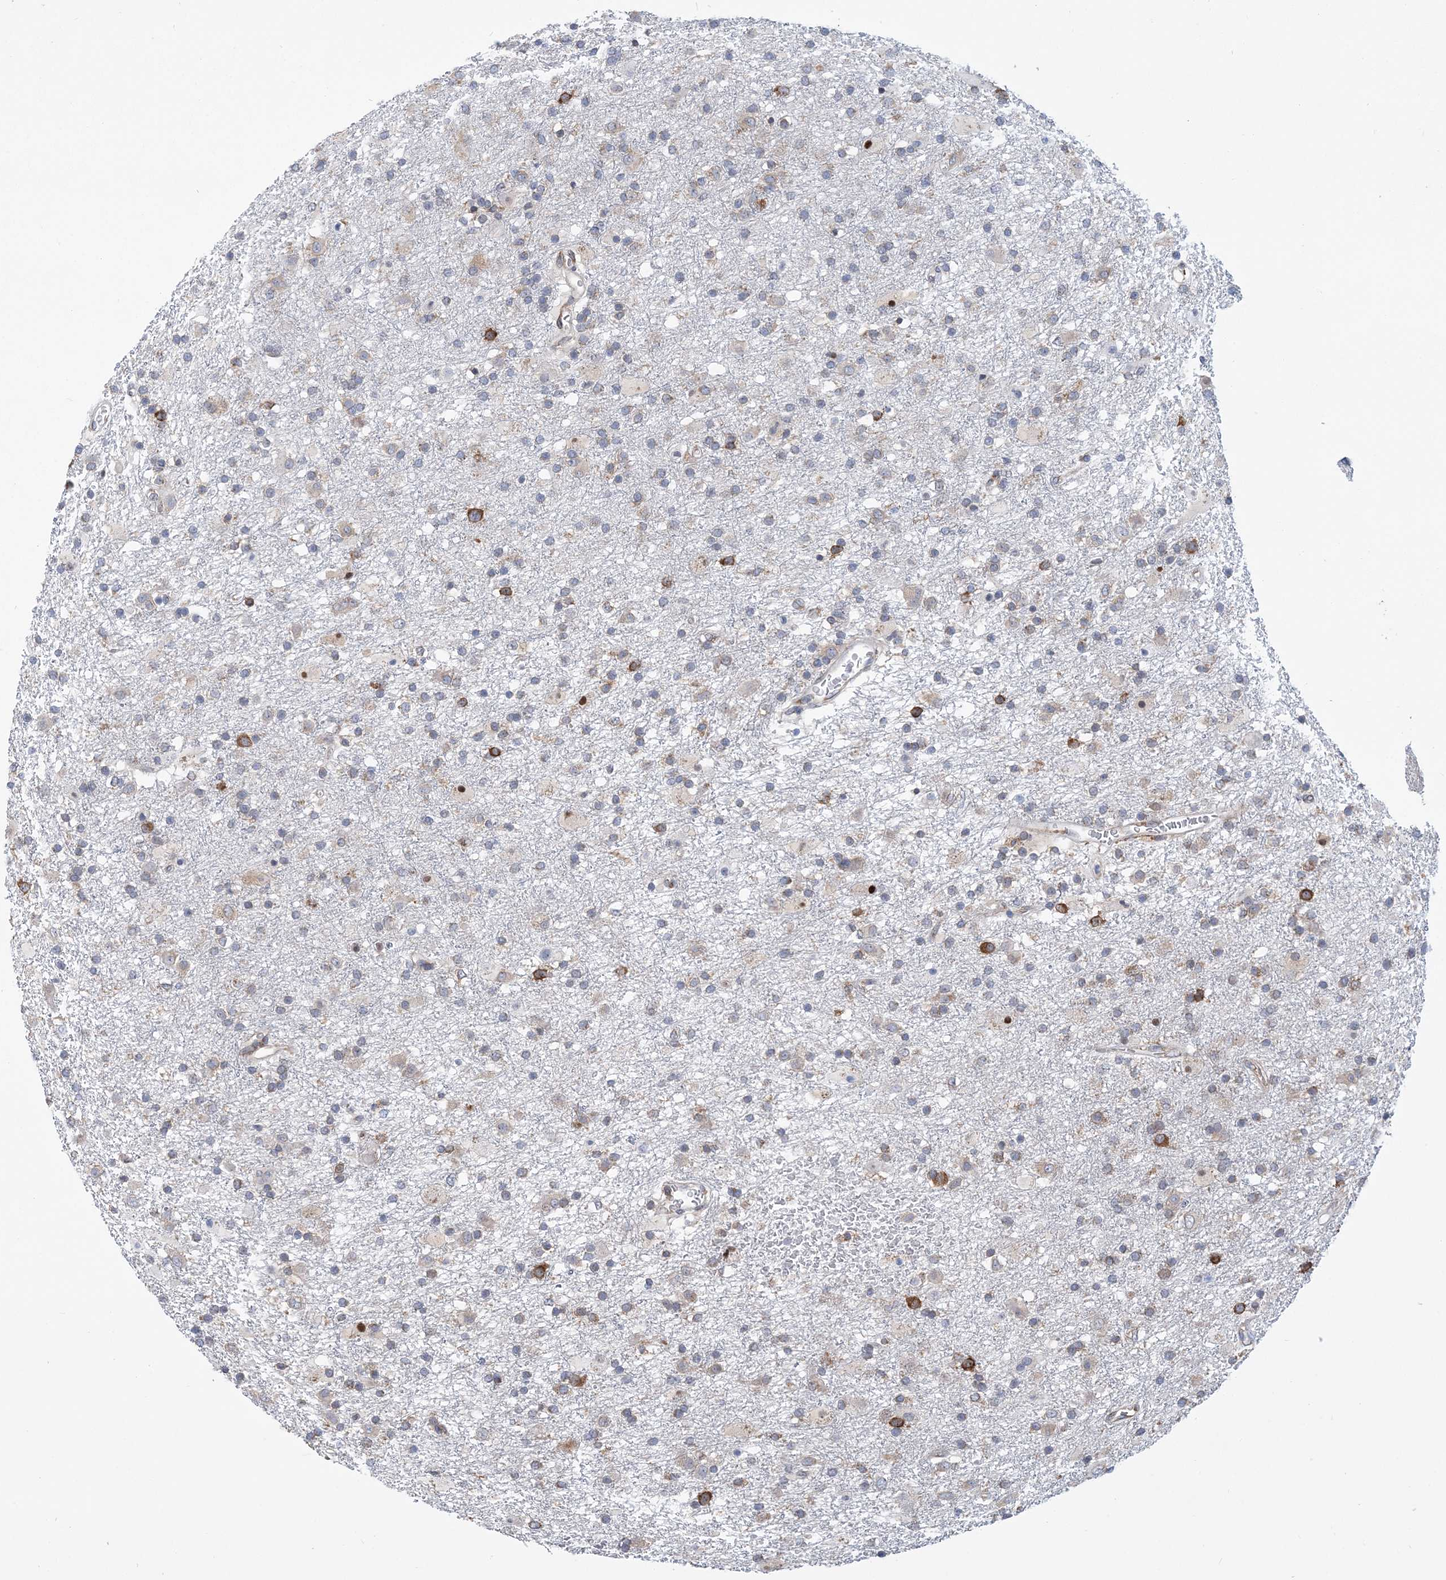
{"staining": {"intensity": "moderate", "quantity": "<25%", "location": "cytoplasmic/membranous"}, "tissue": "glioma", "cell_type": "Tumor cells", "image_type": "cancer", "snomed": [{"axis": "morphology", "description": "Glioma, malignant, Low grade"}, {"axis": "topography", "description": "Brain"}], "caption": "Moderate cytoplasmic/membranous protein positivity is seen in approximately <25% of tumor cells in malignant glioma (low-grade).", "gene": "PHF1", "patient": {"sex": "male", "age": 65}}